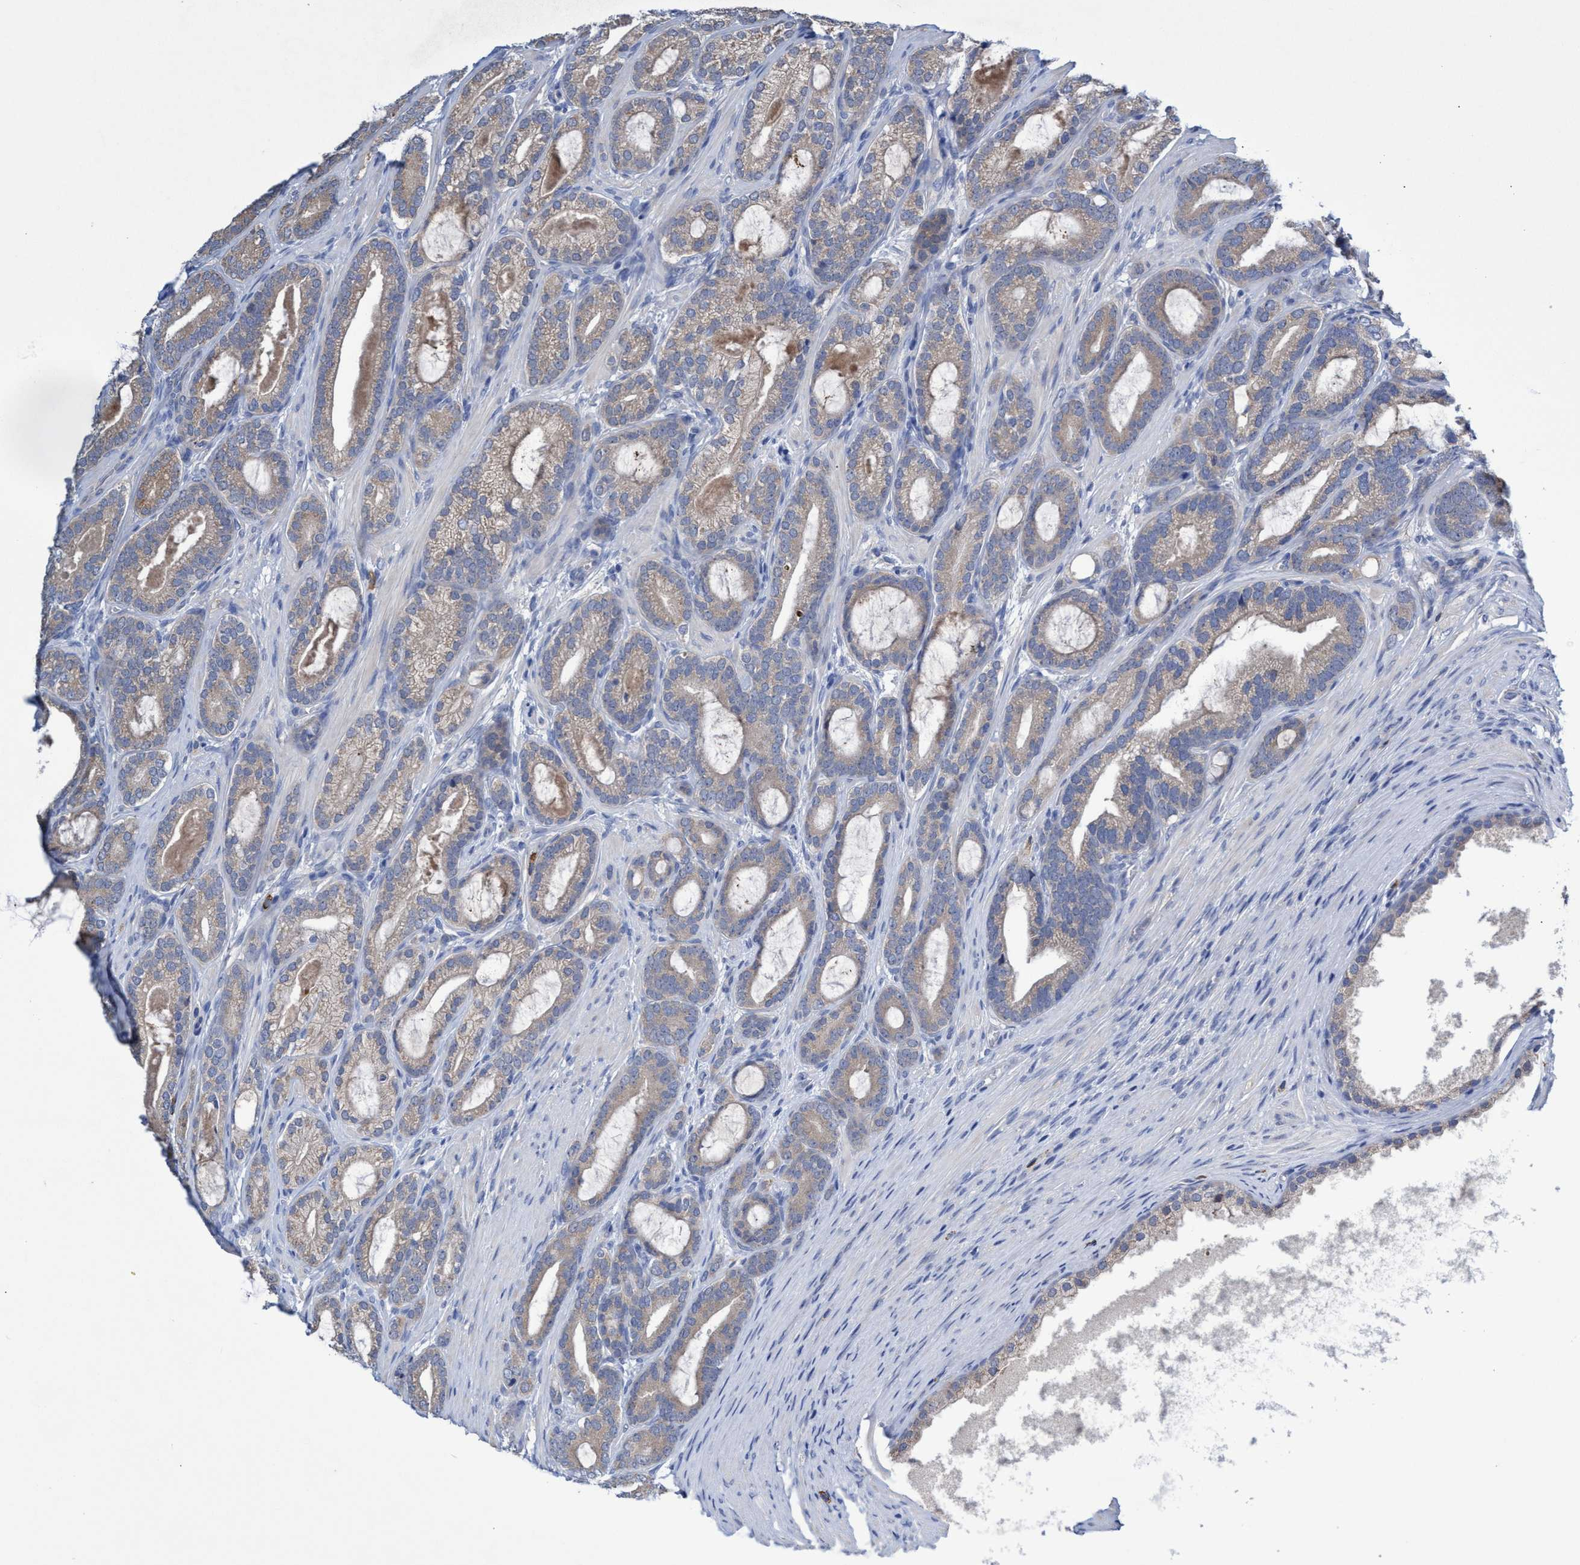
{"staining": {"intensity": "weak", "quantity": ">75%", "location": "cytoplasmic/membranous"}, "tissue": "prostate cancer", "cell_type": "Tumor cells", "image_type": "cancer", "snomed": [{"axis": "morphology", "description": "Adenocarcinoma, High grade"}, {"axis": "topography", "description": "Prostate"}], "caption": "The immunohistochemical stain shows weak cytoplasmic/membranous staining in tumor cells of prostate adenocarcinoma (high-grade) tissue.", "gene": "SVEP1", "patient": {"sex": "male", "age": 60}}